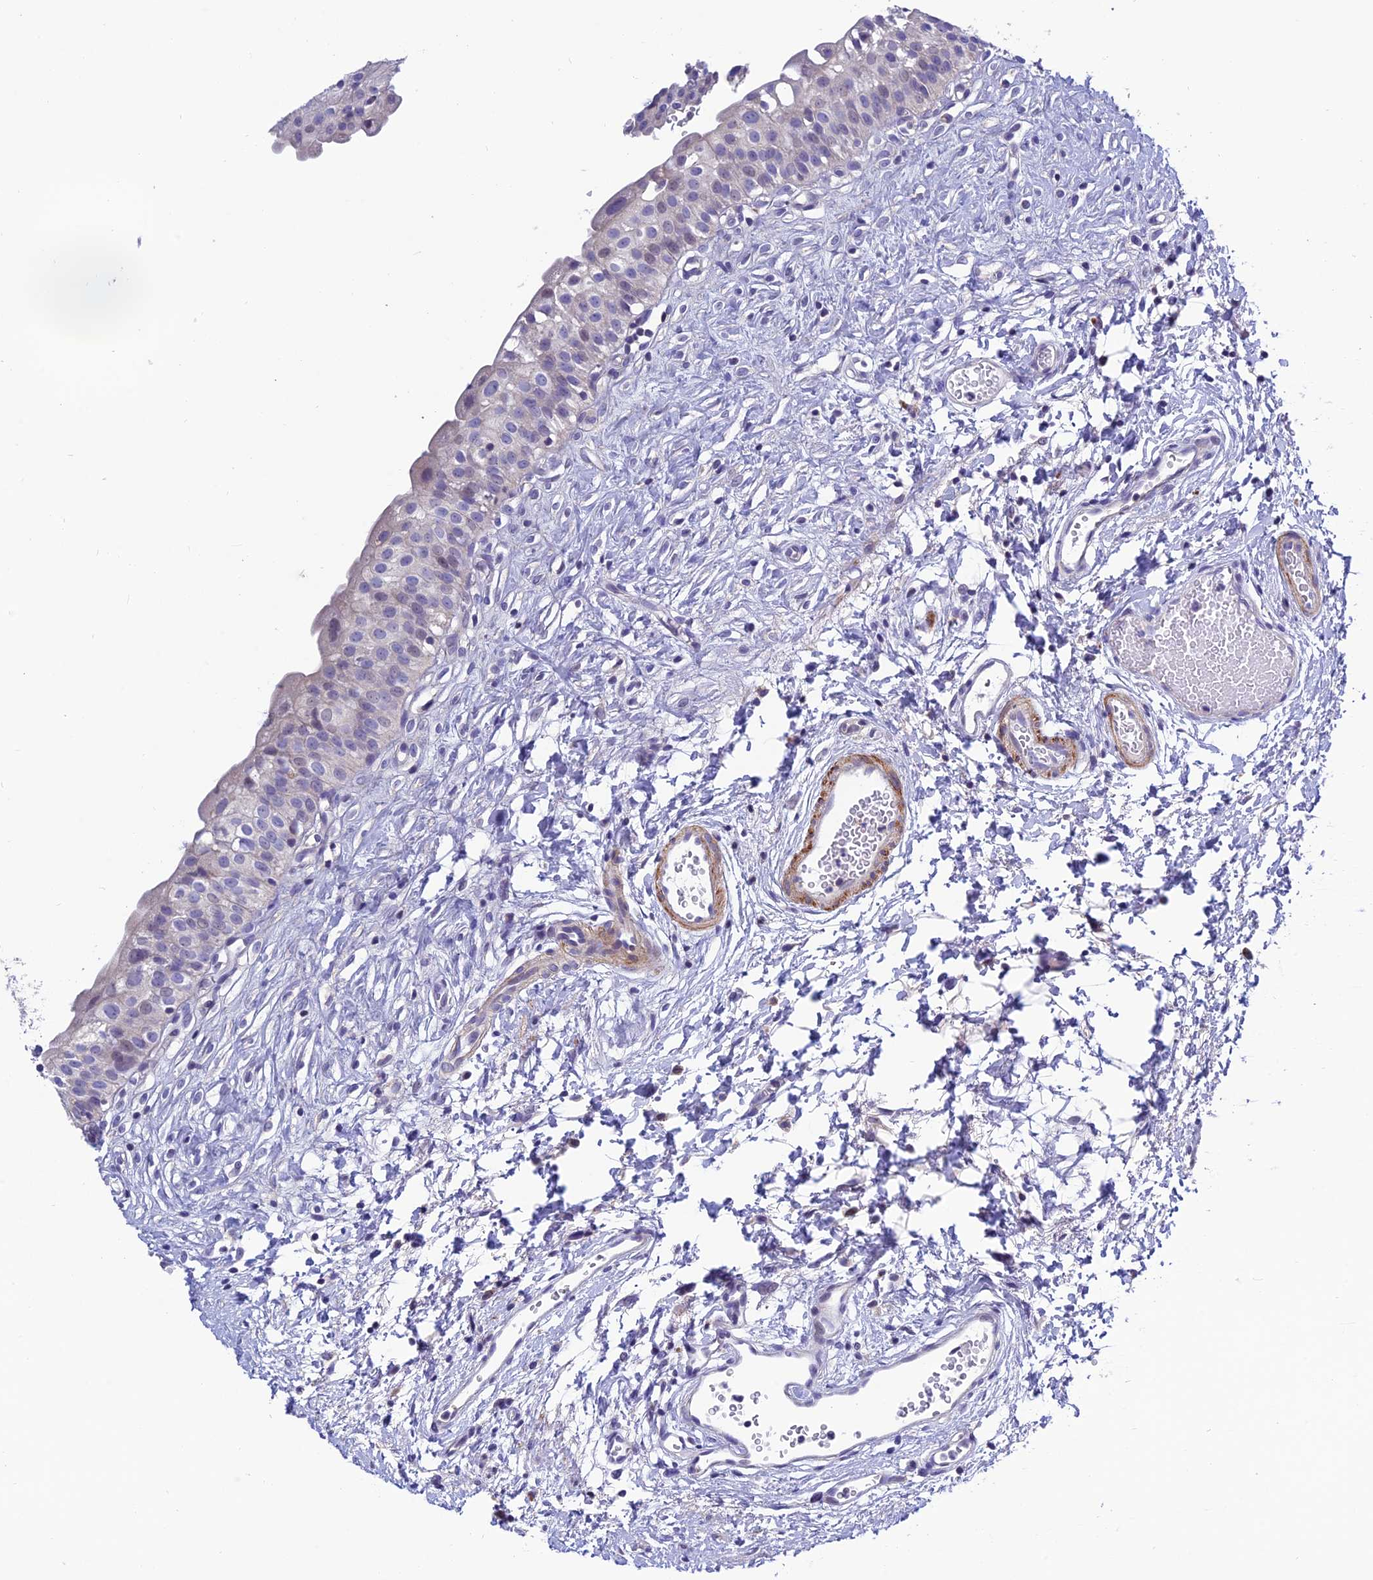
{"staining": {"intensity": "negative", "quantity": "none", "location": "none"}, "tissue": "urinary bladder", "cell_type": "Urothelial cells", "image_type": "normal", "snomed": [{"axis": "morphology", "description": "Normal tissue, NOS"}, {"axis": "topography", "description": "Urinary bladder"}], "caption": "Histopathology image shows no significant protein staining in urothelial cells of benign urinary bladder.", "gene": "FAM178B", "patient": {"sex": "male", "age": 51}}